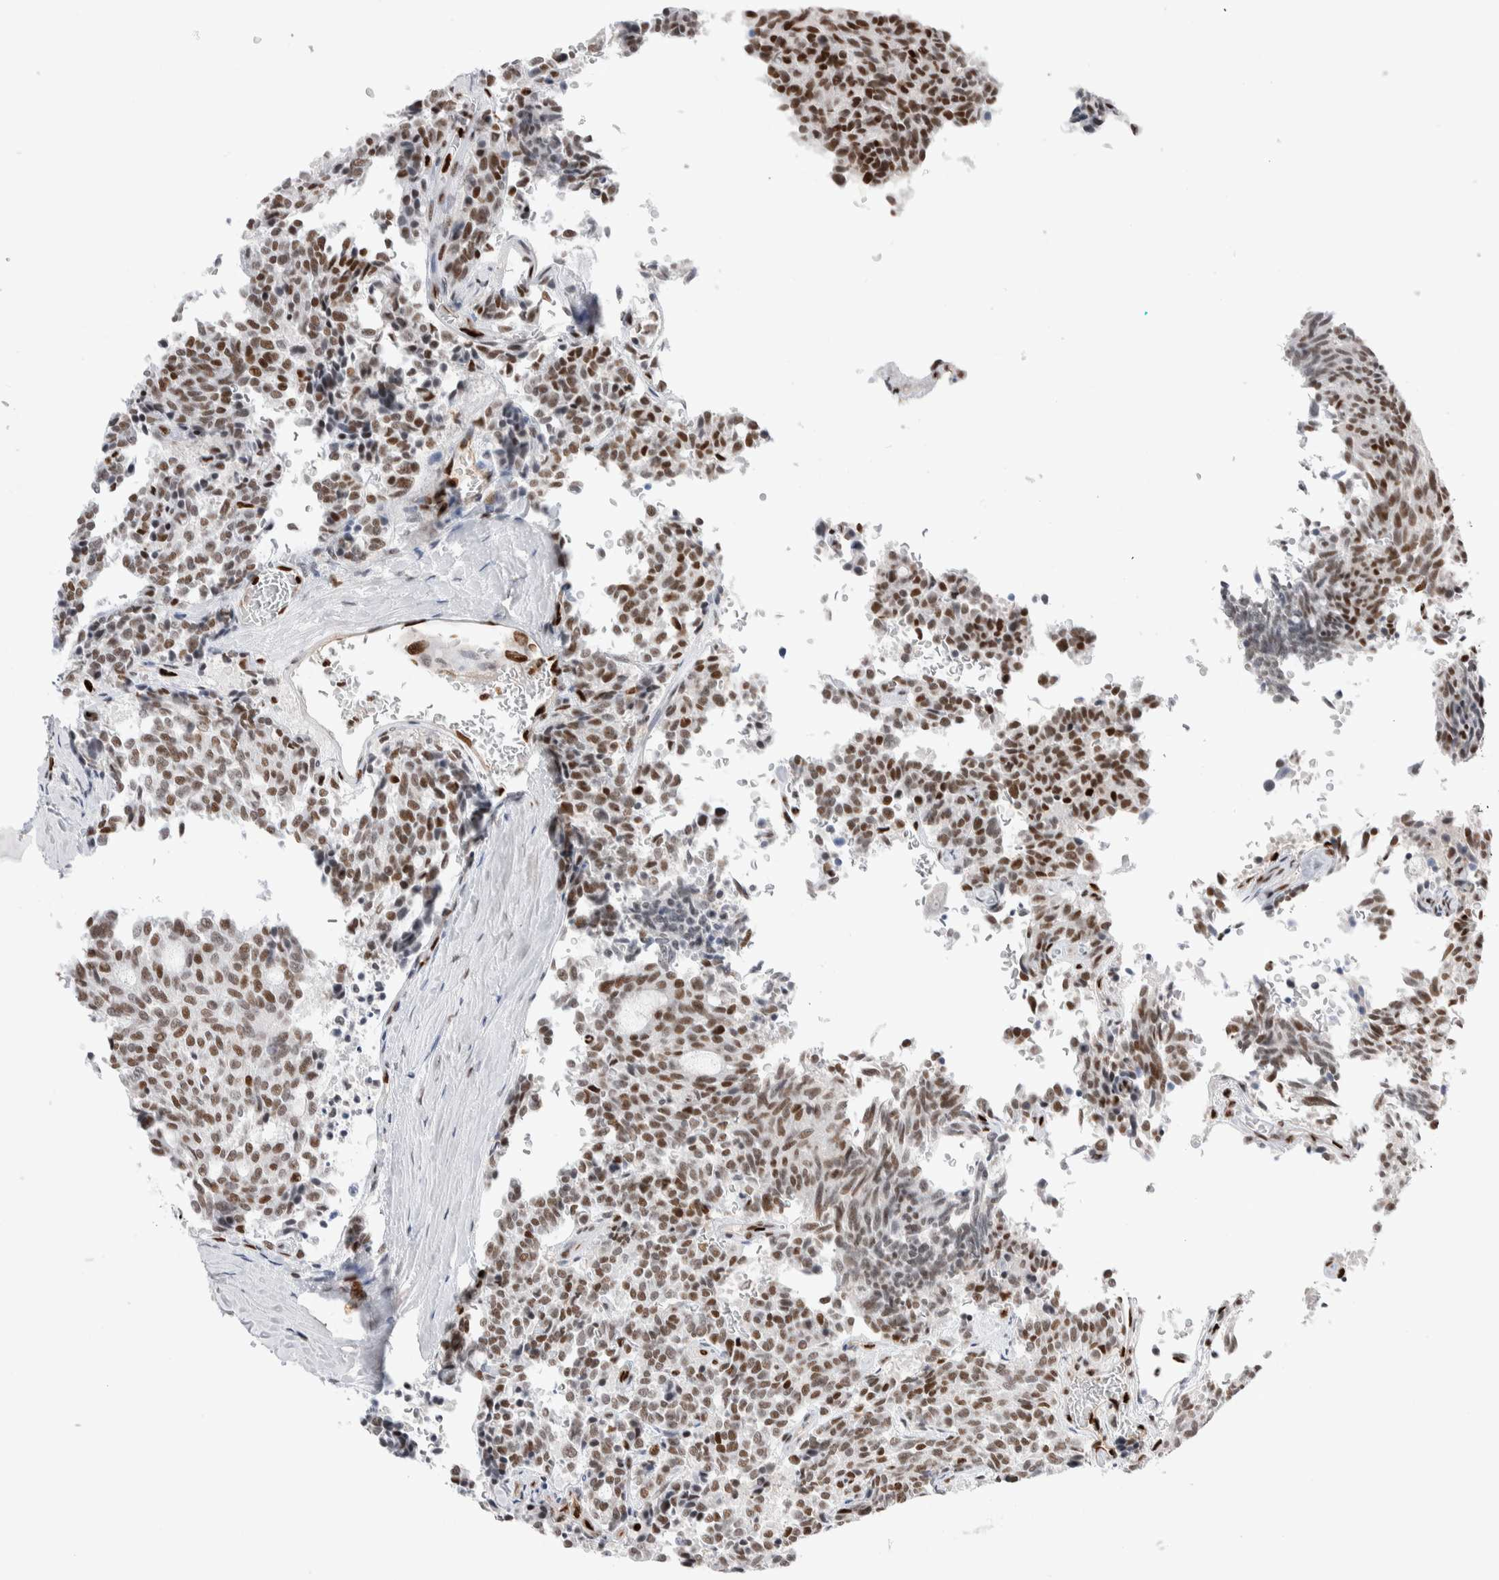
{"staining": {"intensity": "moderate", "quantity": ">75%", "location": "nuclear"}, "tissue": "carcinoid", "cell_type": "Tumor cells", "image_type": "cancer", "snomed": [{"axis": "morphology", "description": "Carcinoid, malignant, NOS"}, {"axis": "topography", "description": "Pancreas"}], "caption": "Immunohistochemical staining of human malignant carcinoid displays moderate nuclear protein positivity in approximately >75% of tumor cells.", "gene": "RNASEK-C17orf49", "patient": {"sex": "female", "age": 54}}